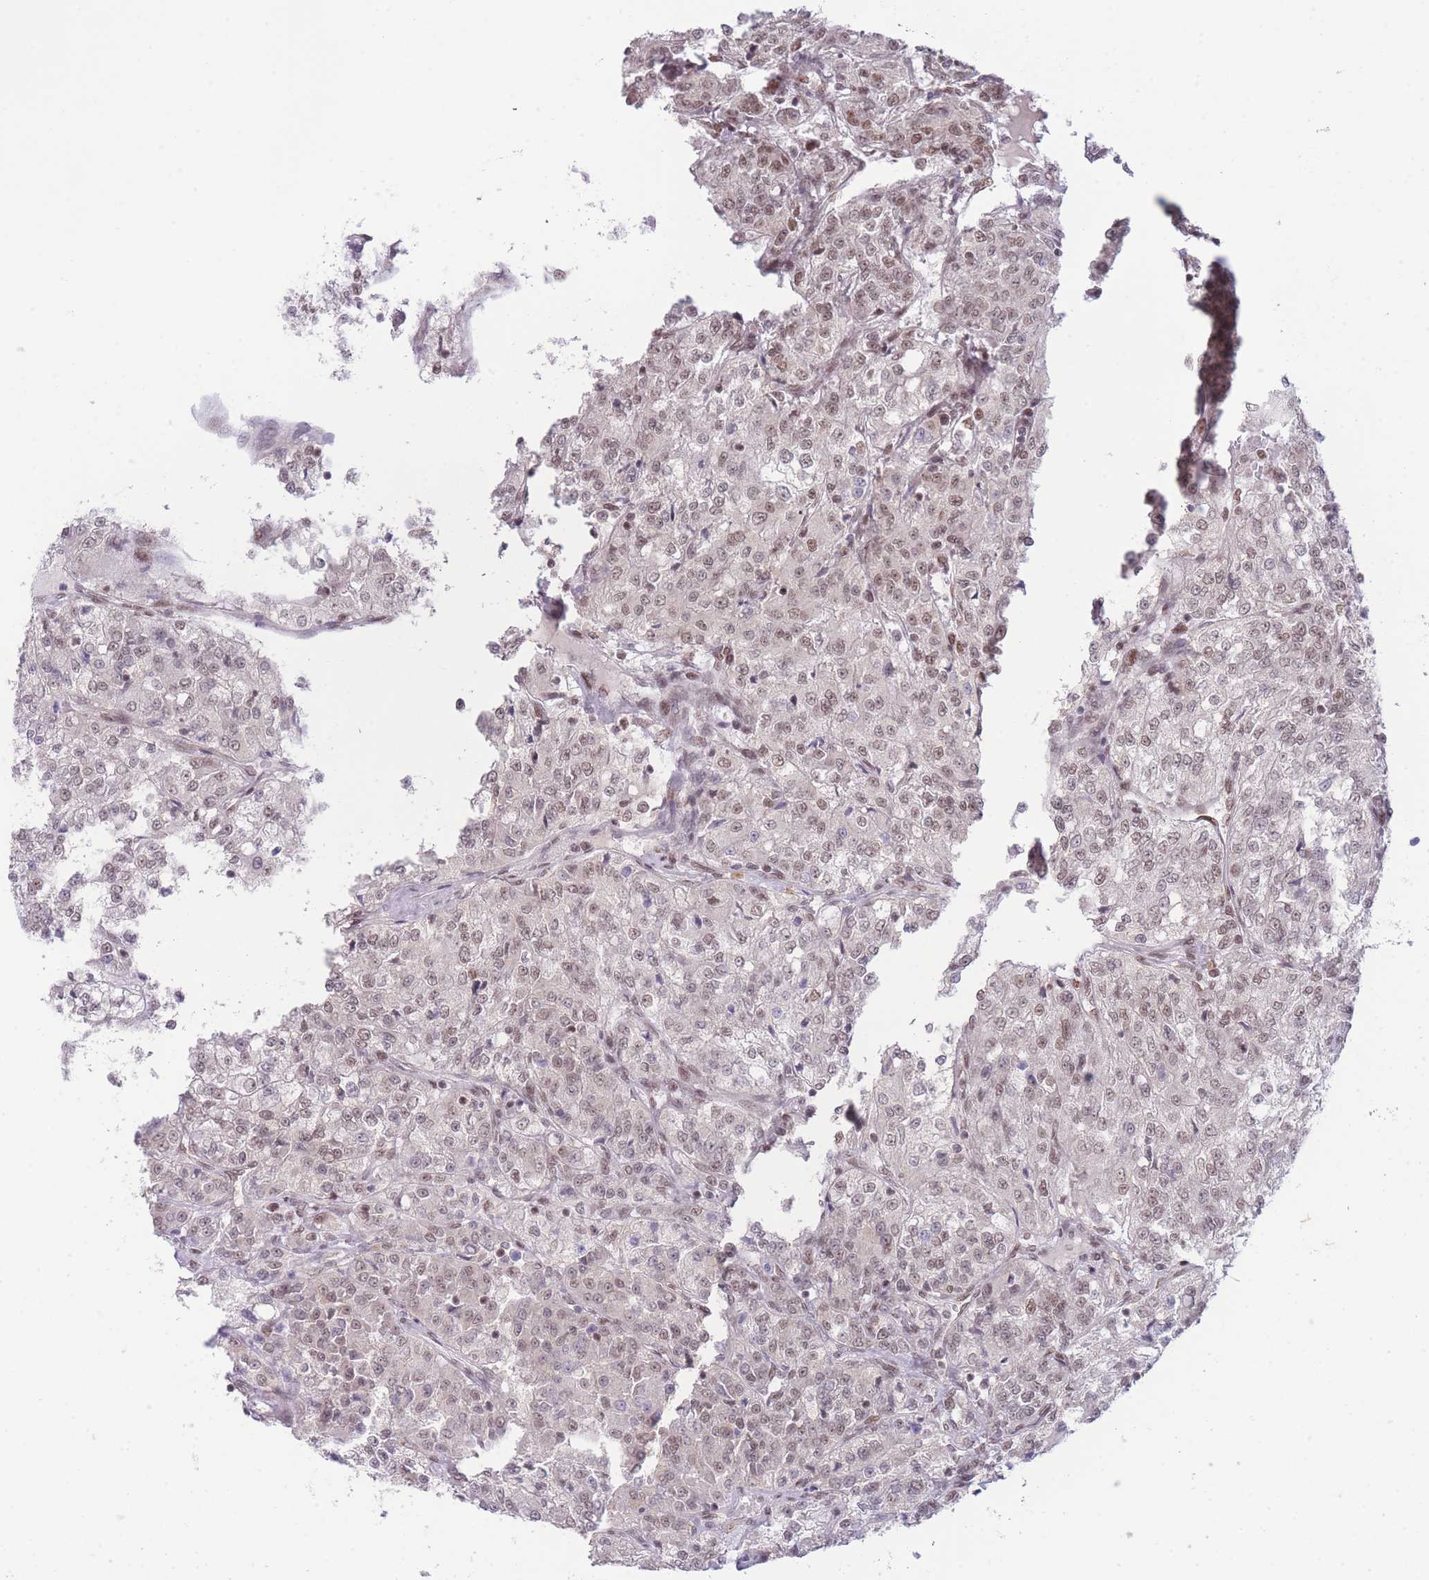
{"staining": {"intensity": "weak", "quantity": ">75%", "location": "nuclear"}, "tissue": "renal cancer", "cell_type": "Tumor cells", "image_type": "cancer", "snomed": [{"axis": "morphology", "description": "Adenocarcinoma, NOS"}, {"axis": "topography", "description": "Kidney"}], "caption": "The photomicrograph exhibits immunohistochemical staining of renal adenocarcinoma. There is weak nuclear expression is present in about >75% of tumor cells. (Brightfield microscopy of DAB IHC at high magnification).", "gene": "CARD8", "patient": {"sex": "female", "age": 63}}